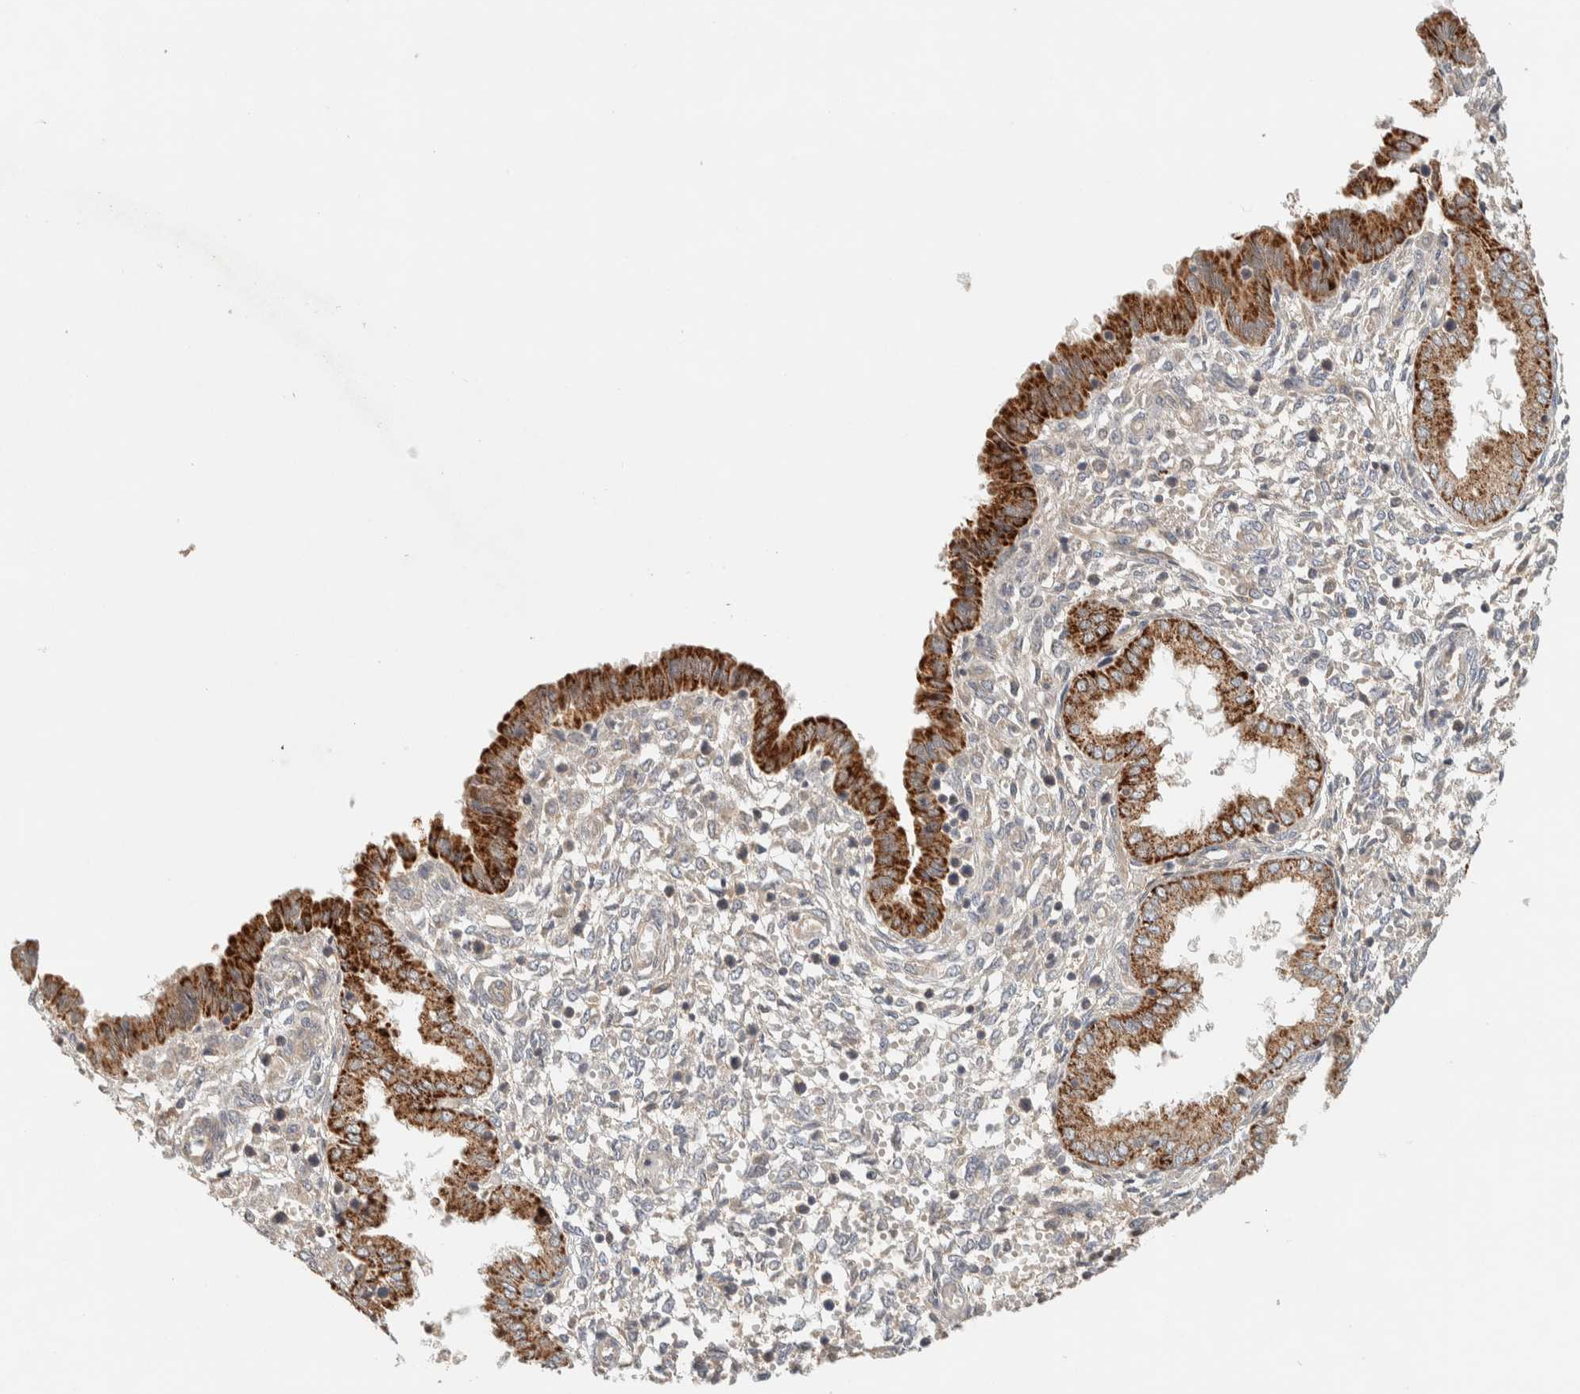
{"staining": {"intensity": "moderate", "quantity": "<25%", "location": "cytoplasmic/membranous"}, "tissue": "endometrium", "cell_type": "Cells in endometrial stroma", "image_type": "normal", "snomed": [{"axis": "morphology", "description": "Normal tissue, NOS"}, {"axis": "topography", "description": "Endometrium"}], "caption": "Unremarkable endometrium demonstrates moderate cytoplasmic/membranous expression in approximately <25% of cells in endometrial stroma (DAB (3,3'-diaminobenzidine) IHC, brown staining for protein, blue staining for nuclei)..", "gene": "FAM167A", "patient": {"sex": "female", "age": 33}}